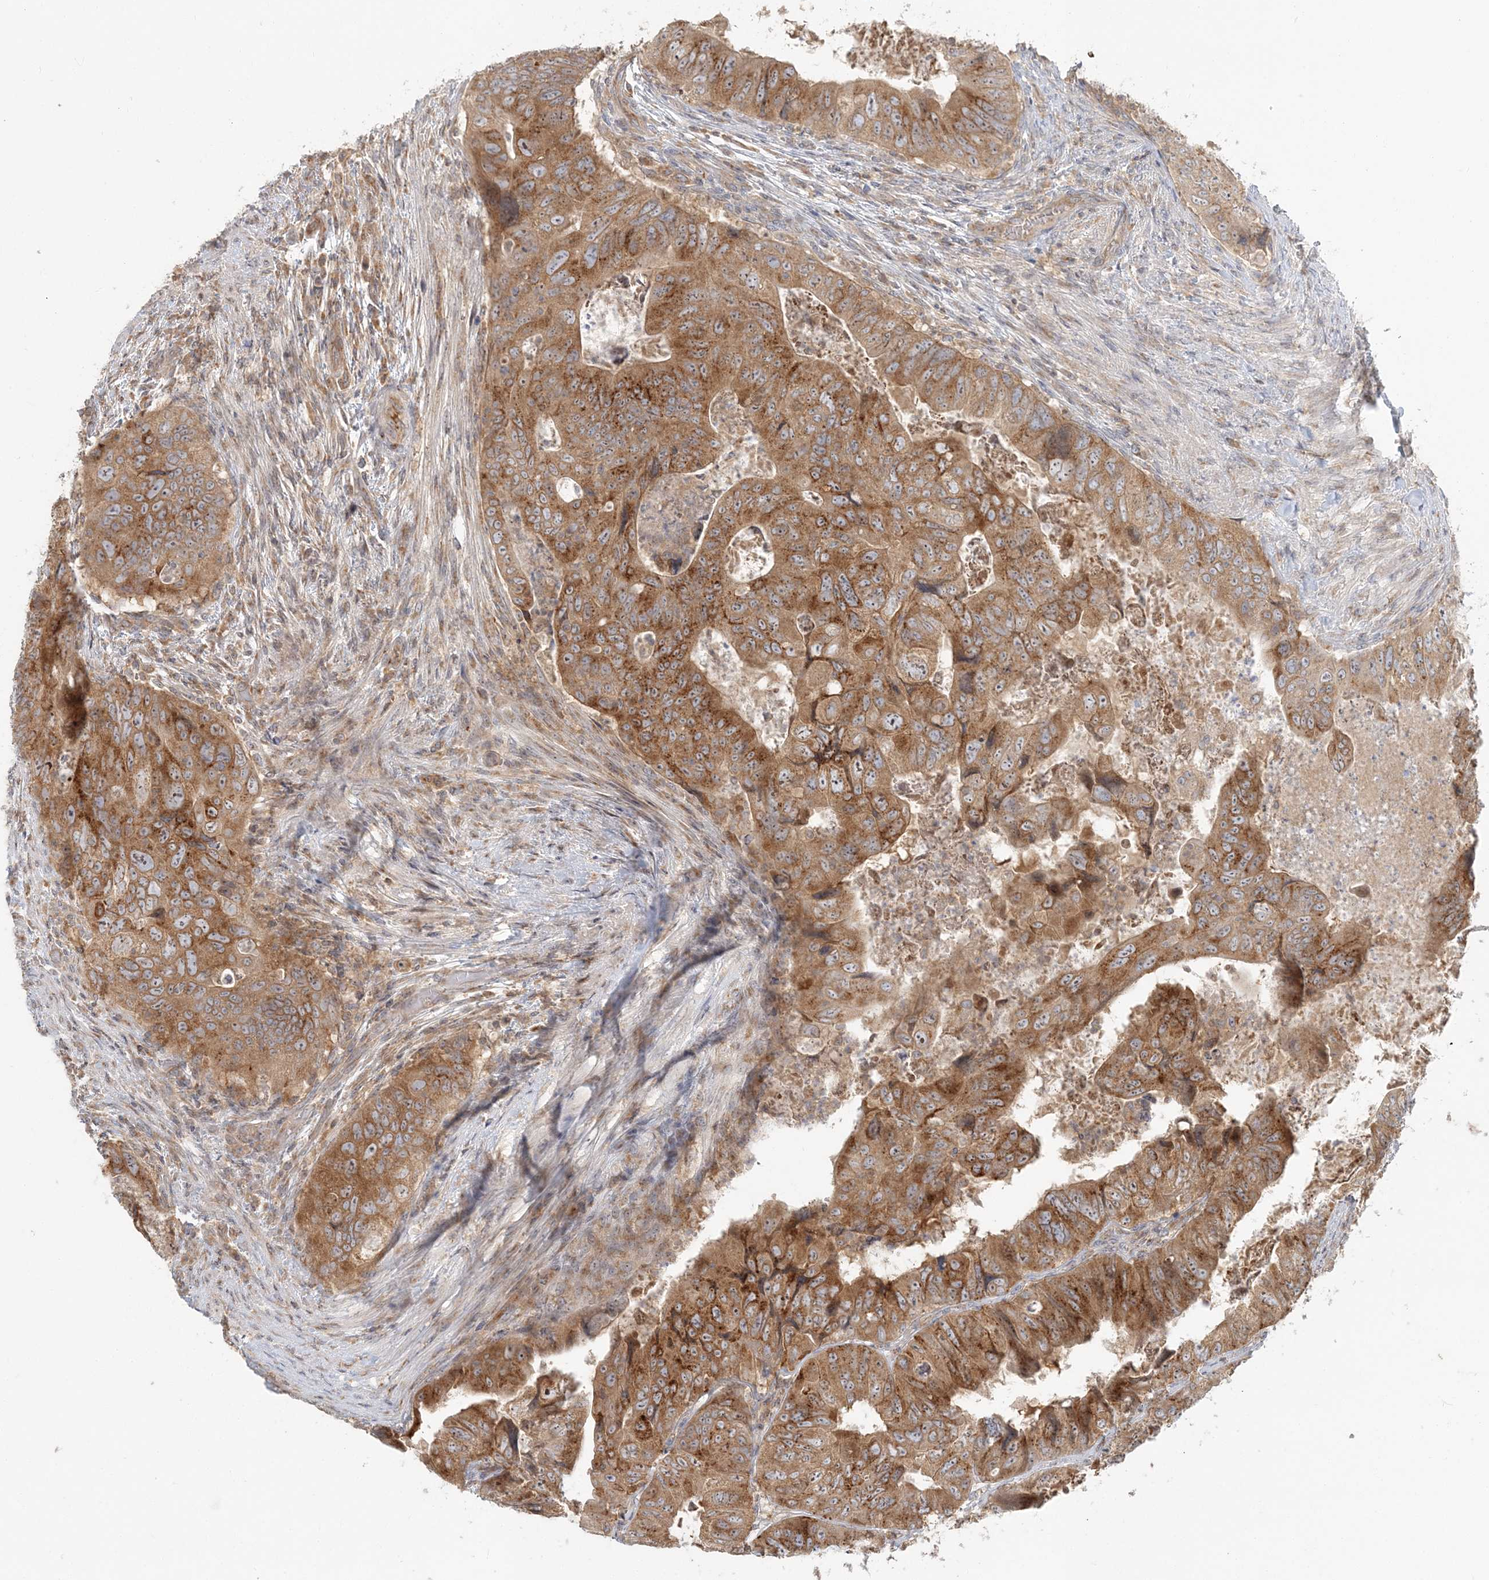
{"staining": {"intensity": "moderate", "quantity": ">75%", "location": "cytoplasmic/membranous"}, "tissue": "colorectal cancer", "cell_type": "Tumor cells", "image_type": "cancer", "snomed": [{"axis": "morphology", "description": "Adenocarcinoma, NOS"}, {"axis": "topography", "description": "Rectum"}], "caption": "Tumor cells show medium levels of moderate cytoplasmic/membranous positivity in approximately >75% of cells in adenocarcinoma (colorectal).", "gene": "AP1AR", "patient": {"sex": "male", "age": 63}}